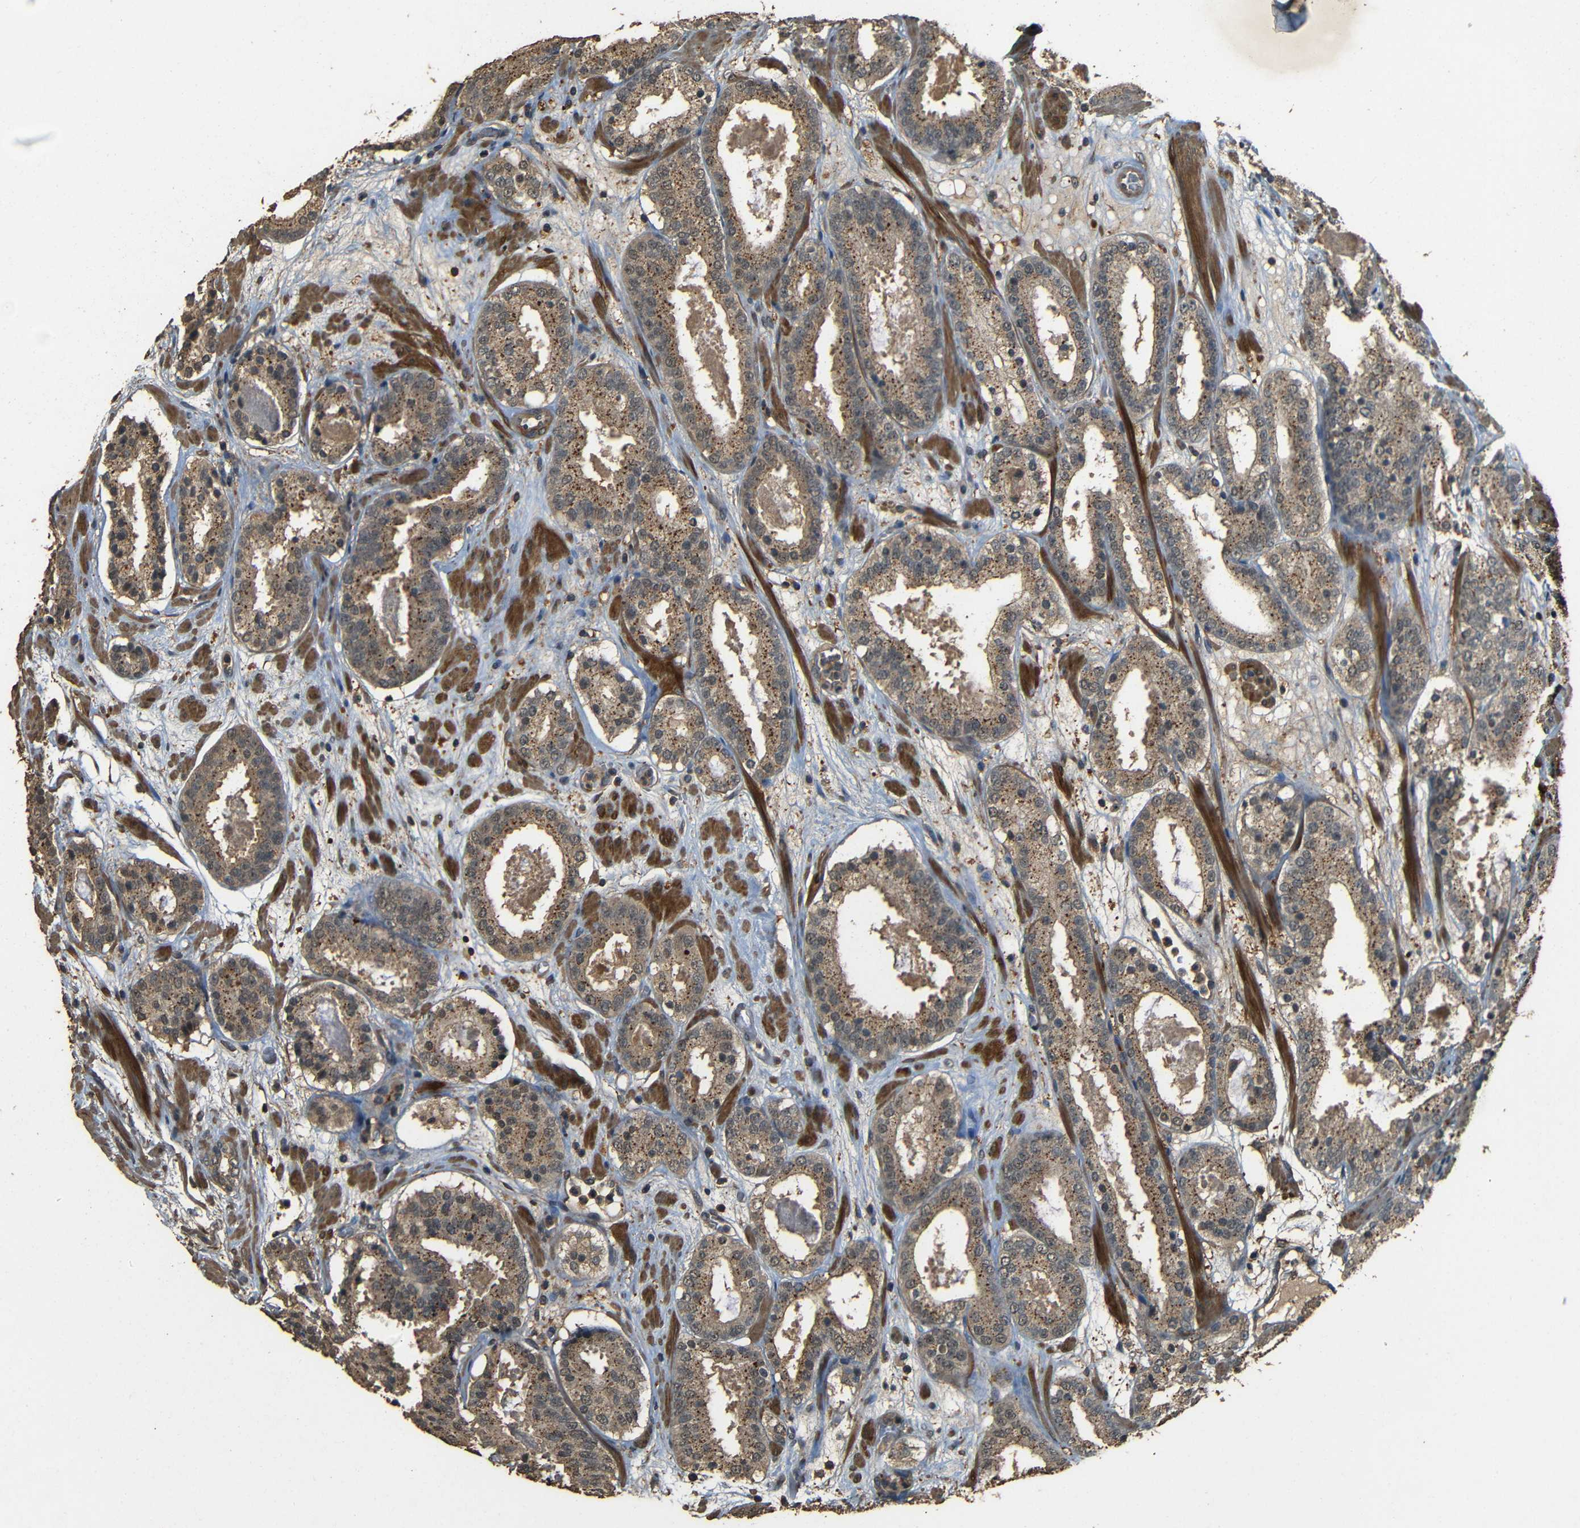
{"staining": {"intensity": "moderate", "quantity": ">75%", "location": "cytoplasmic/membranous"}, "tissue": "prostate cancer", "cell_type": "Tumor cells", "image_type": "cancer", "snomed": [{"axis": "morphology", "description": "Adenocarcinoma, Low grade"}, {"axis": "topography", "description": "Prostate"}], "caption": "Protein staining displays moderate cytoplasmic/membranous expression in about >75% of tumor cells in prostate cancer (low-grade adenocarcinoma).", "gene": "PDE5A", "patient": {"sex": "male", "age": 69}}